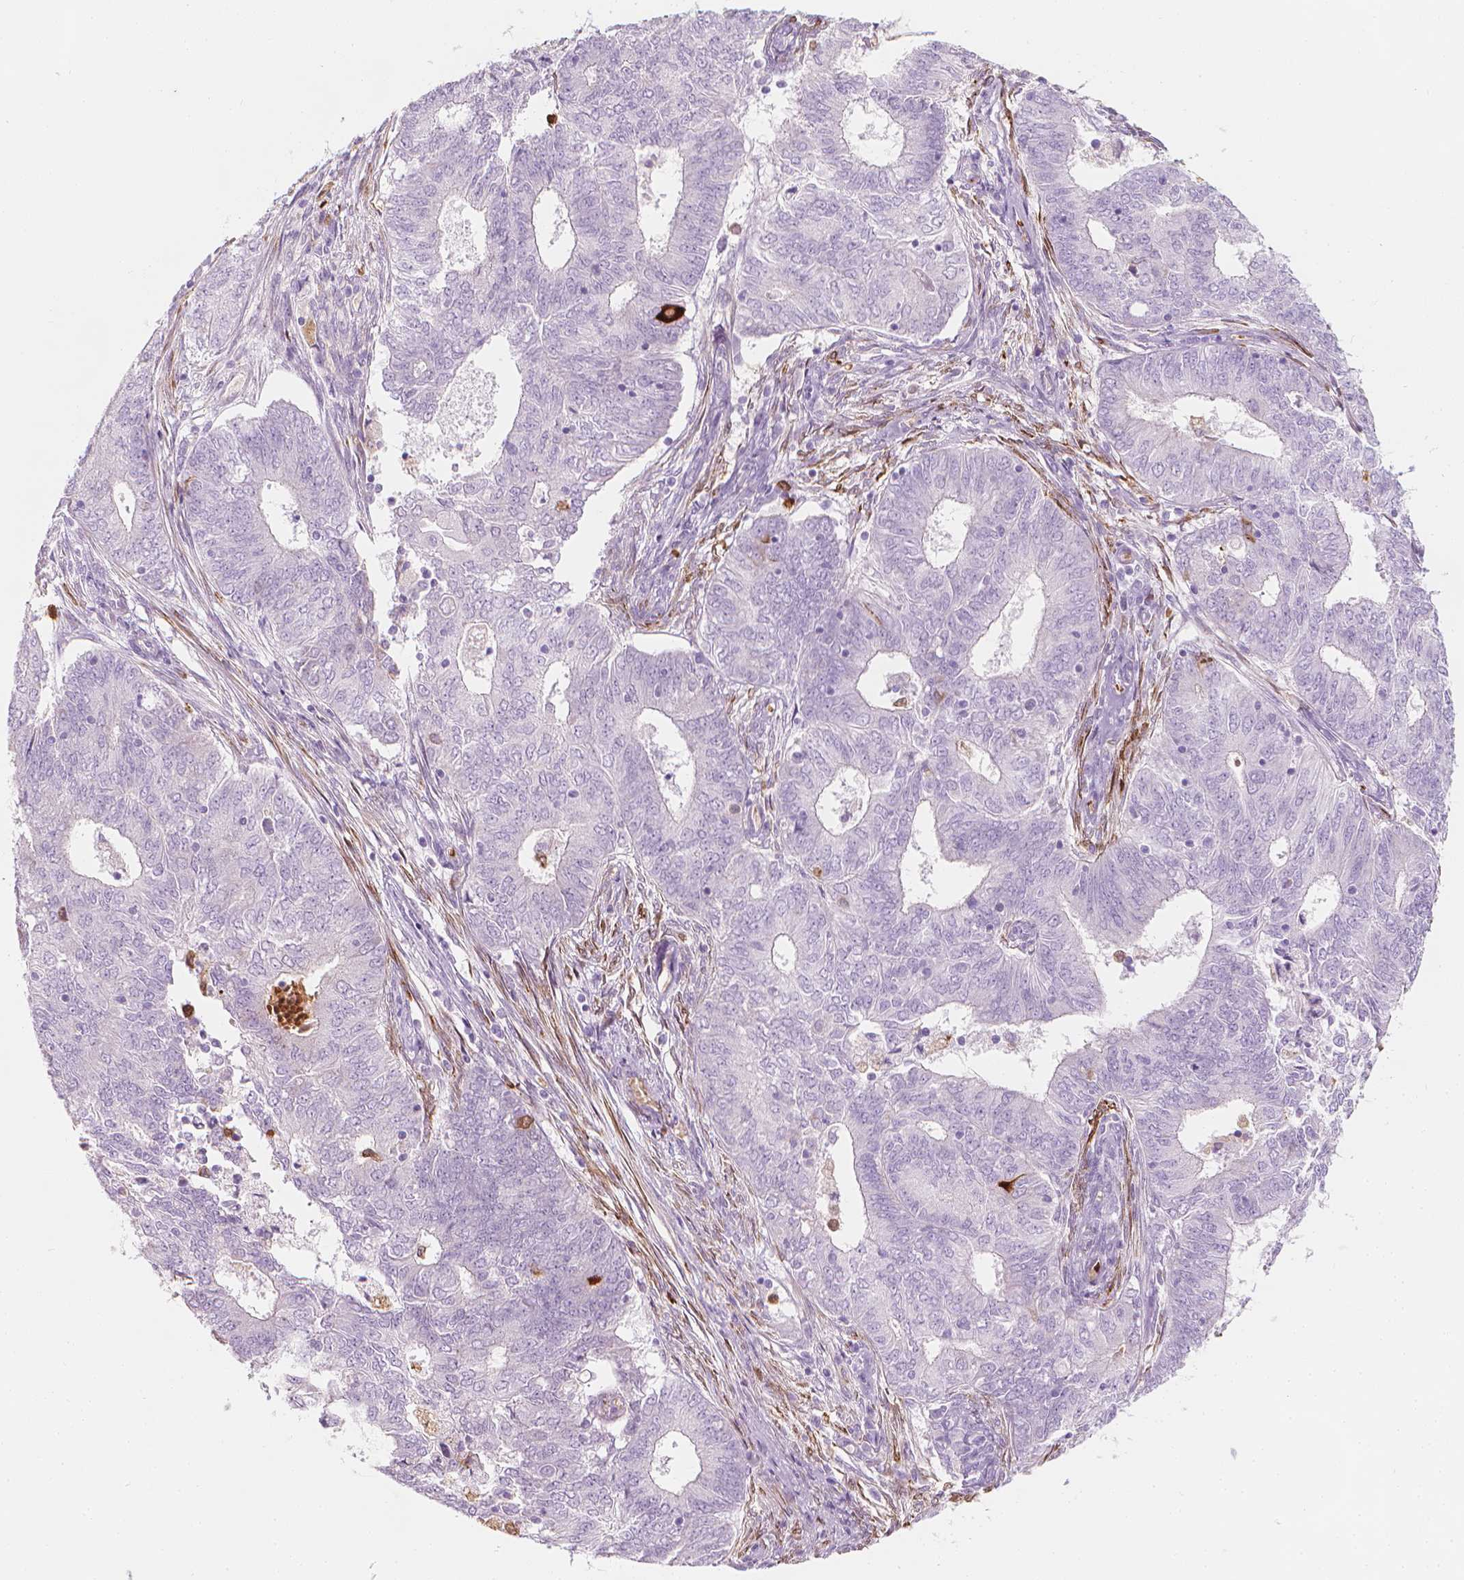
{"staining": {"intensity": "strong", "quantity": "<25%", "location": "cytoplasmic/membranous"}, "tissue": "endometrial cancer", "cell_type": "Tumor cells", "image_type": "cancer", "snomed": [{"axis": "morphology", "description": "Adenocarcinoma, NOS"}, {"axis": "topography", "description": "Endometrium"}], "caption": "Protein analysis of endometrial cancer tissue reveals strong cytoplasmic/membranous expression in approximately <25% of tumor cells.", "gene": "CES1", "patient": {"sex": "female", "age": 62}}